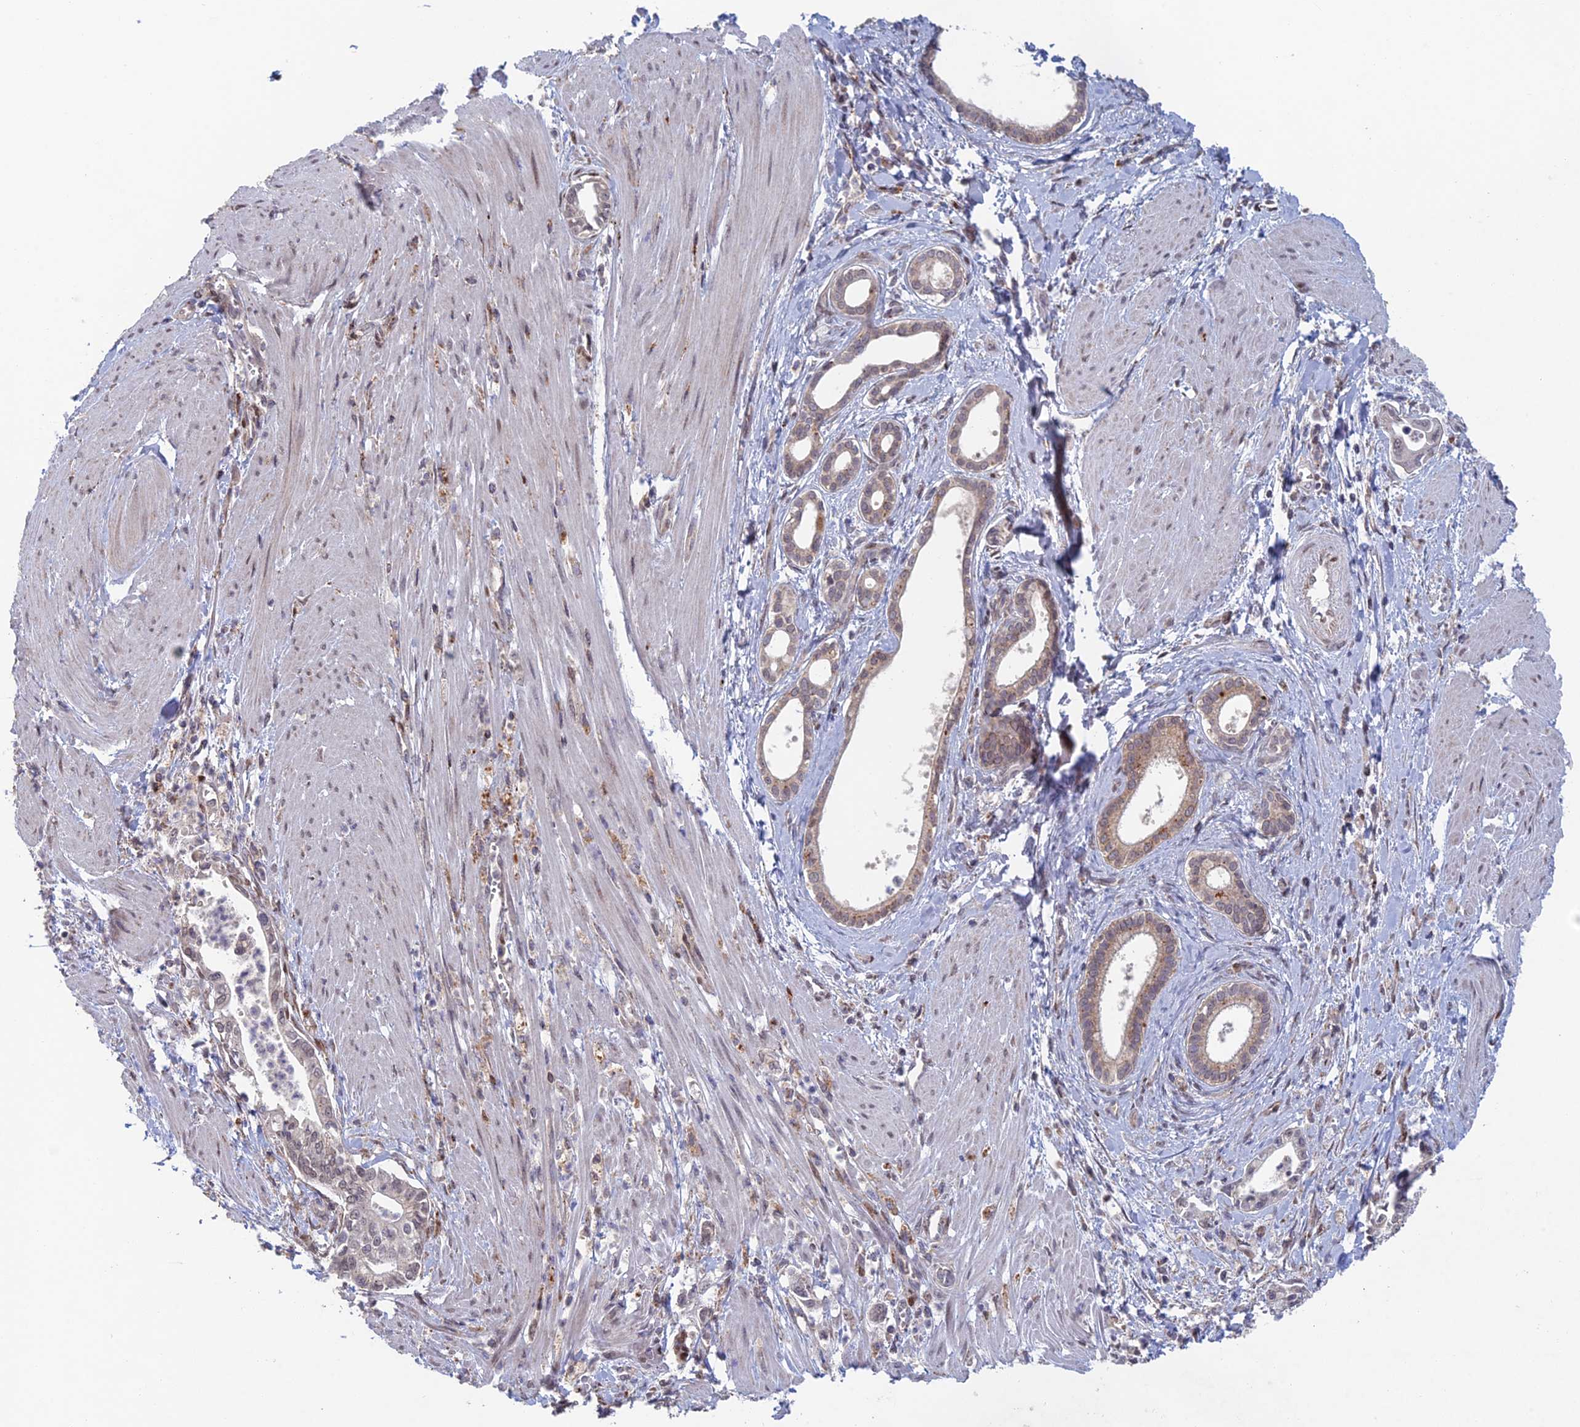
{"staining": {"intensity": "weak", "quantity": "<25%", "location": "cytoplasmic/membranous"}, "tissue": "pancreatic cancer", "cell_type": "Tumor cells", "image_type": "cancer", "snomed": [{"axis": "morphology", "description": "Adenocarcinoma, NOS"}, {"axis": "topography", "description": "Pancreas"}], "caption": "DAB immunohistochemical staining of pancreatic cancer (adenocarcinoma) demonstrates no significant expression in tumor cells.", "gene": "FOXS1", "patient": {"sex": "male", "age": 78}}